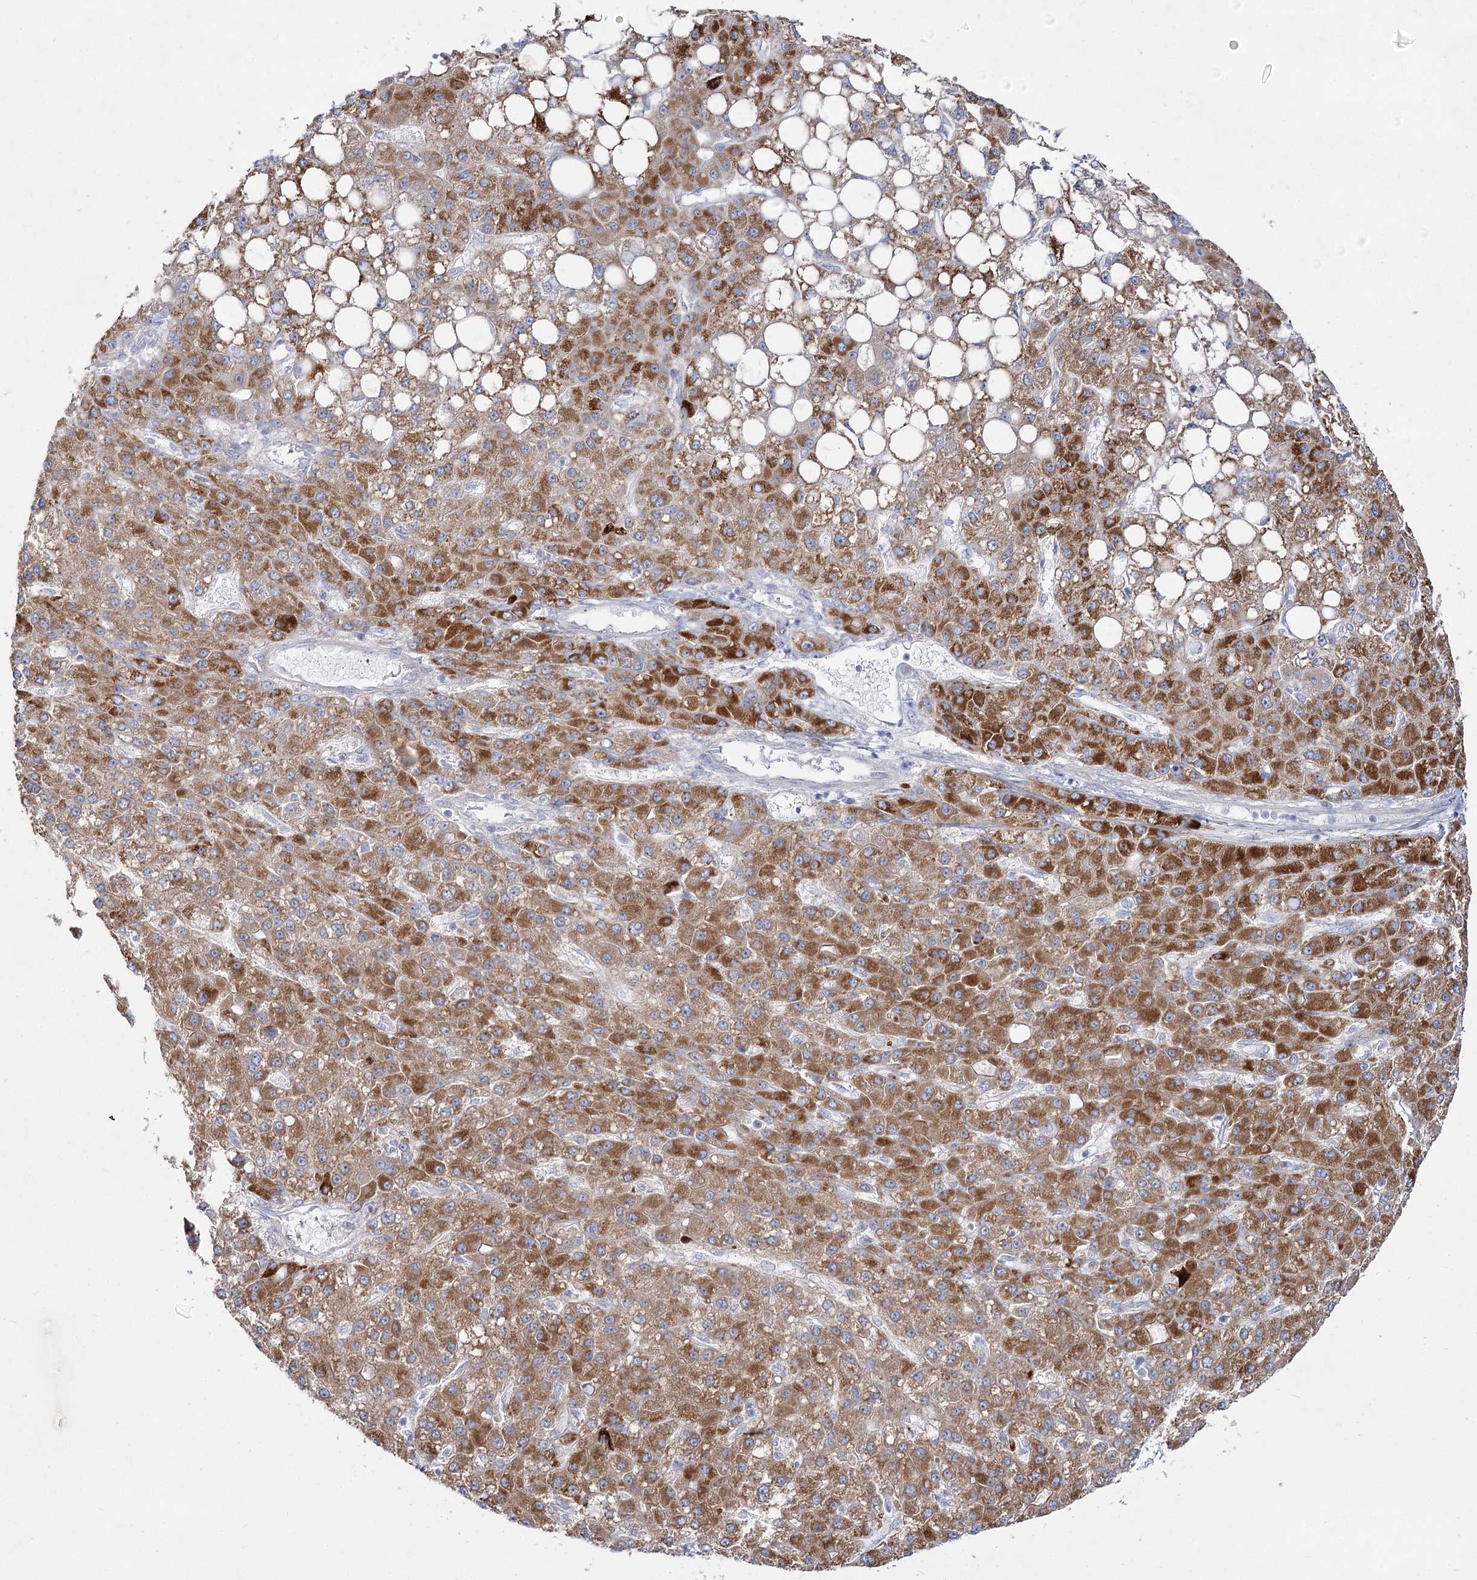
{"staining": {"intensity": "moderate", "quantity": ">75%", "location": "cytoplasmic/membranous"}, "tissue": "liver cancer", "cell_type": "Tumor cells", "image_type": "cancer", "snomed": [{"axis": "morphology", "description": "Carcinoma, Hepatocellular, NOS"}, {"axis": "topography", "description": "Liver"}], "caption": "The image displays staining of hepatocellular carcinoma (liver), revealing moderate cytoplasmic/membranous protein staining (brown color) within tumor cells. (brown staining indicates protein expression, while blue staining denotes nuclei).", "gene": "SUOX", "patient": {"sex": "male", "age": 67}}